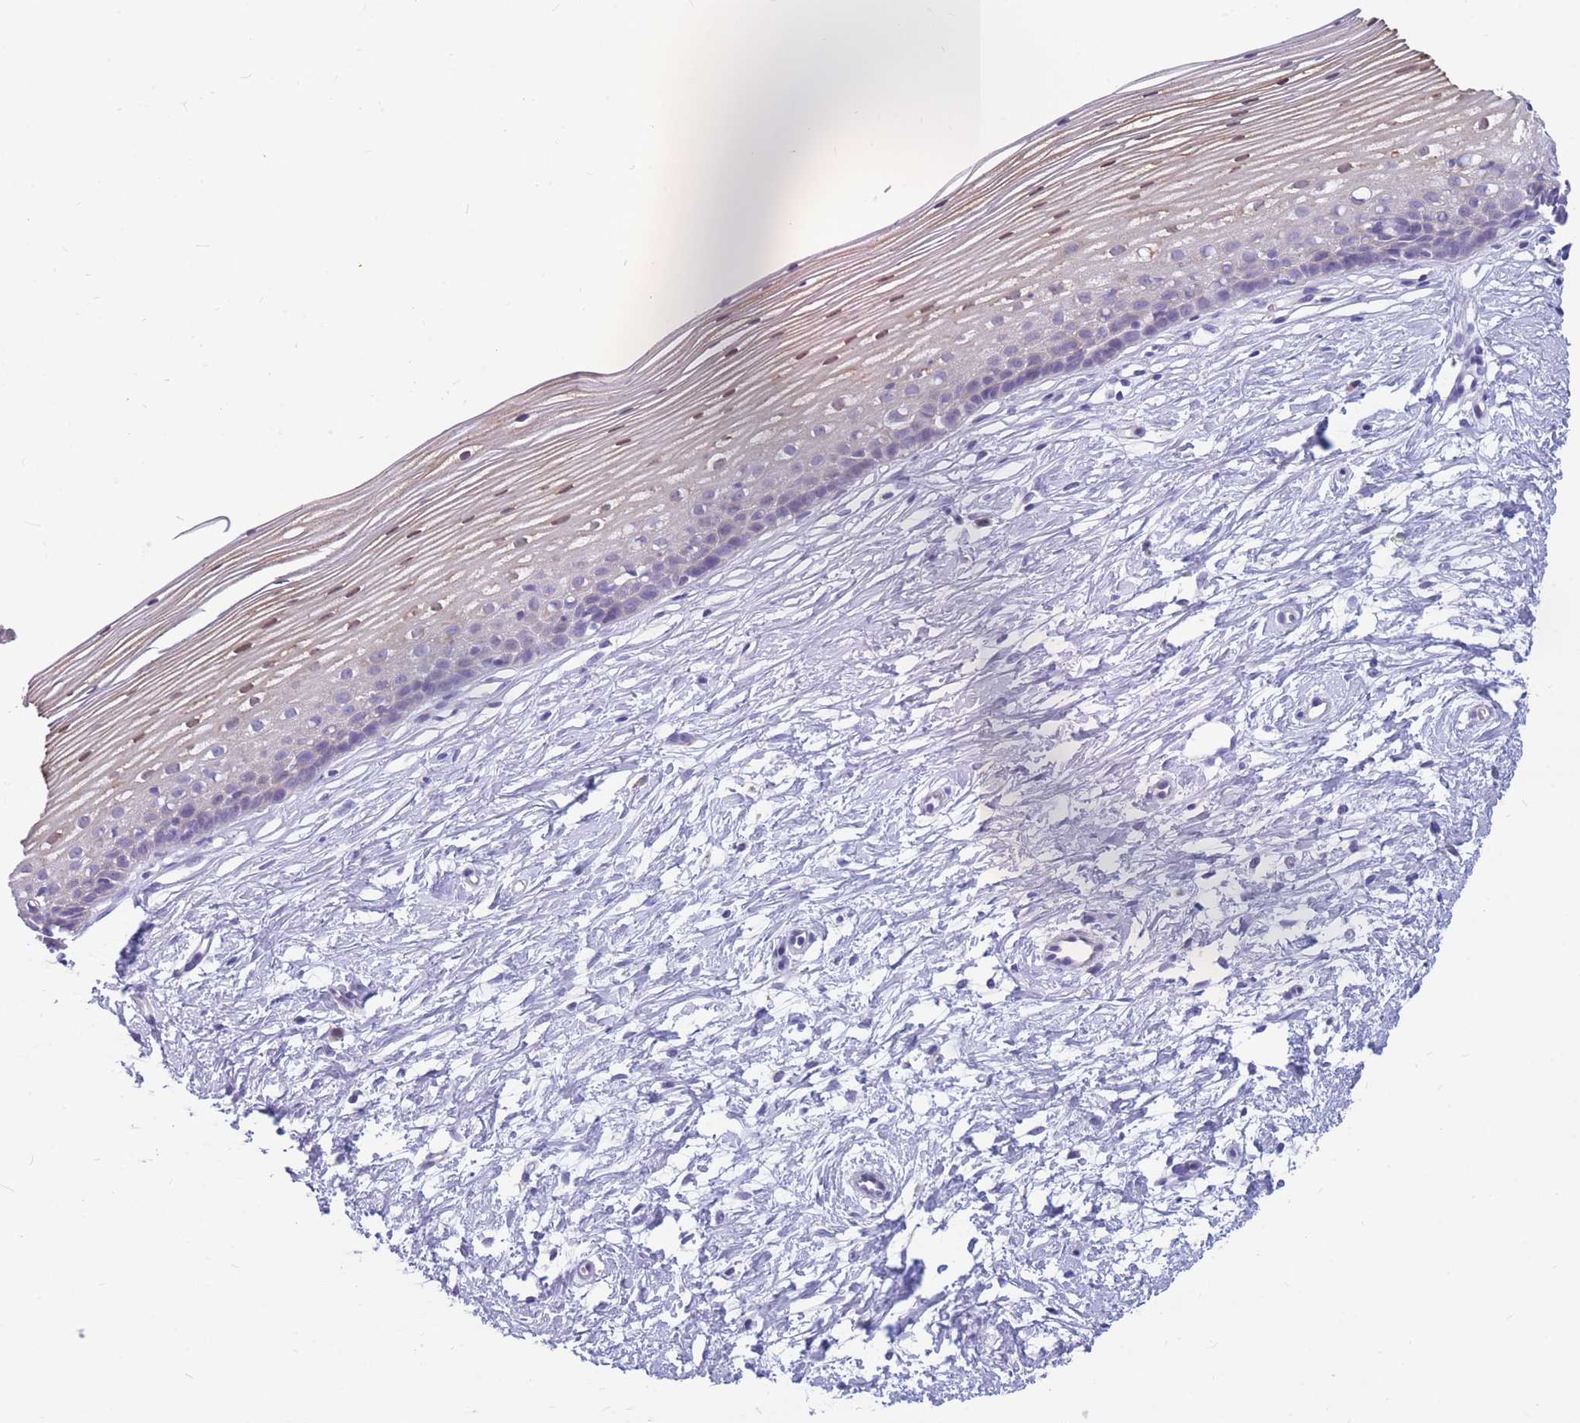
{"staining": {"intensity": "negative", "quantity": "none", "location": "none"}, "tissue": "cervix", "cell_type": "Glandular cells", "image_type": "normal", "snomed": [{"axis": "morphology", "description": "Normal tissue, NOS"}, {"axis": "topography", "description": "Cervix"}], "caption": "Immunohistochemistry histopathology image of normal cervix: cervix stained with DAB (3,3'-diaminobenzidine) exhibits no significant protein positivity in glandular cells.", "gene": "DHRS11", "patient": {"sex": "female", "age": 40}}